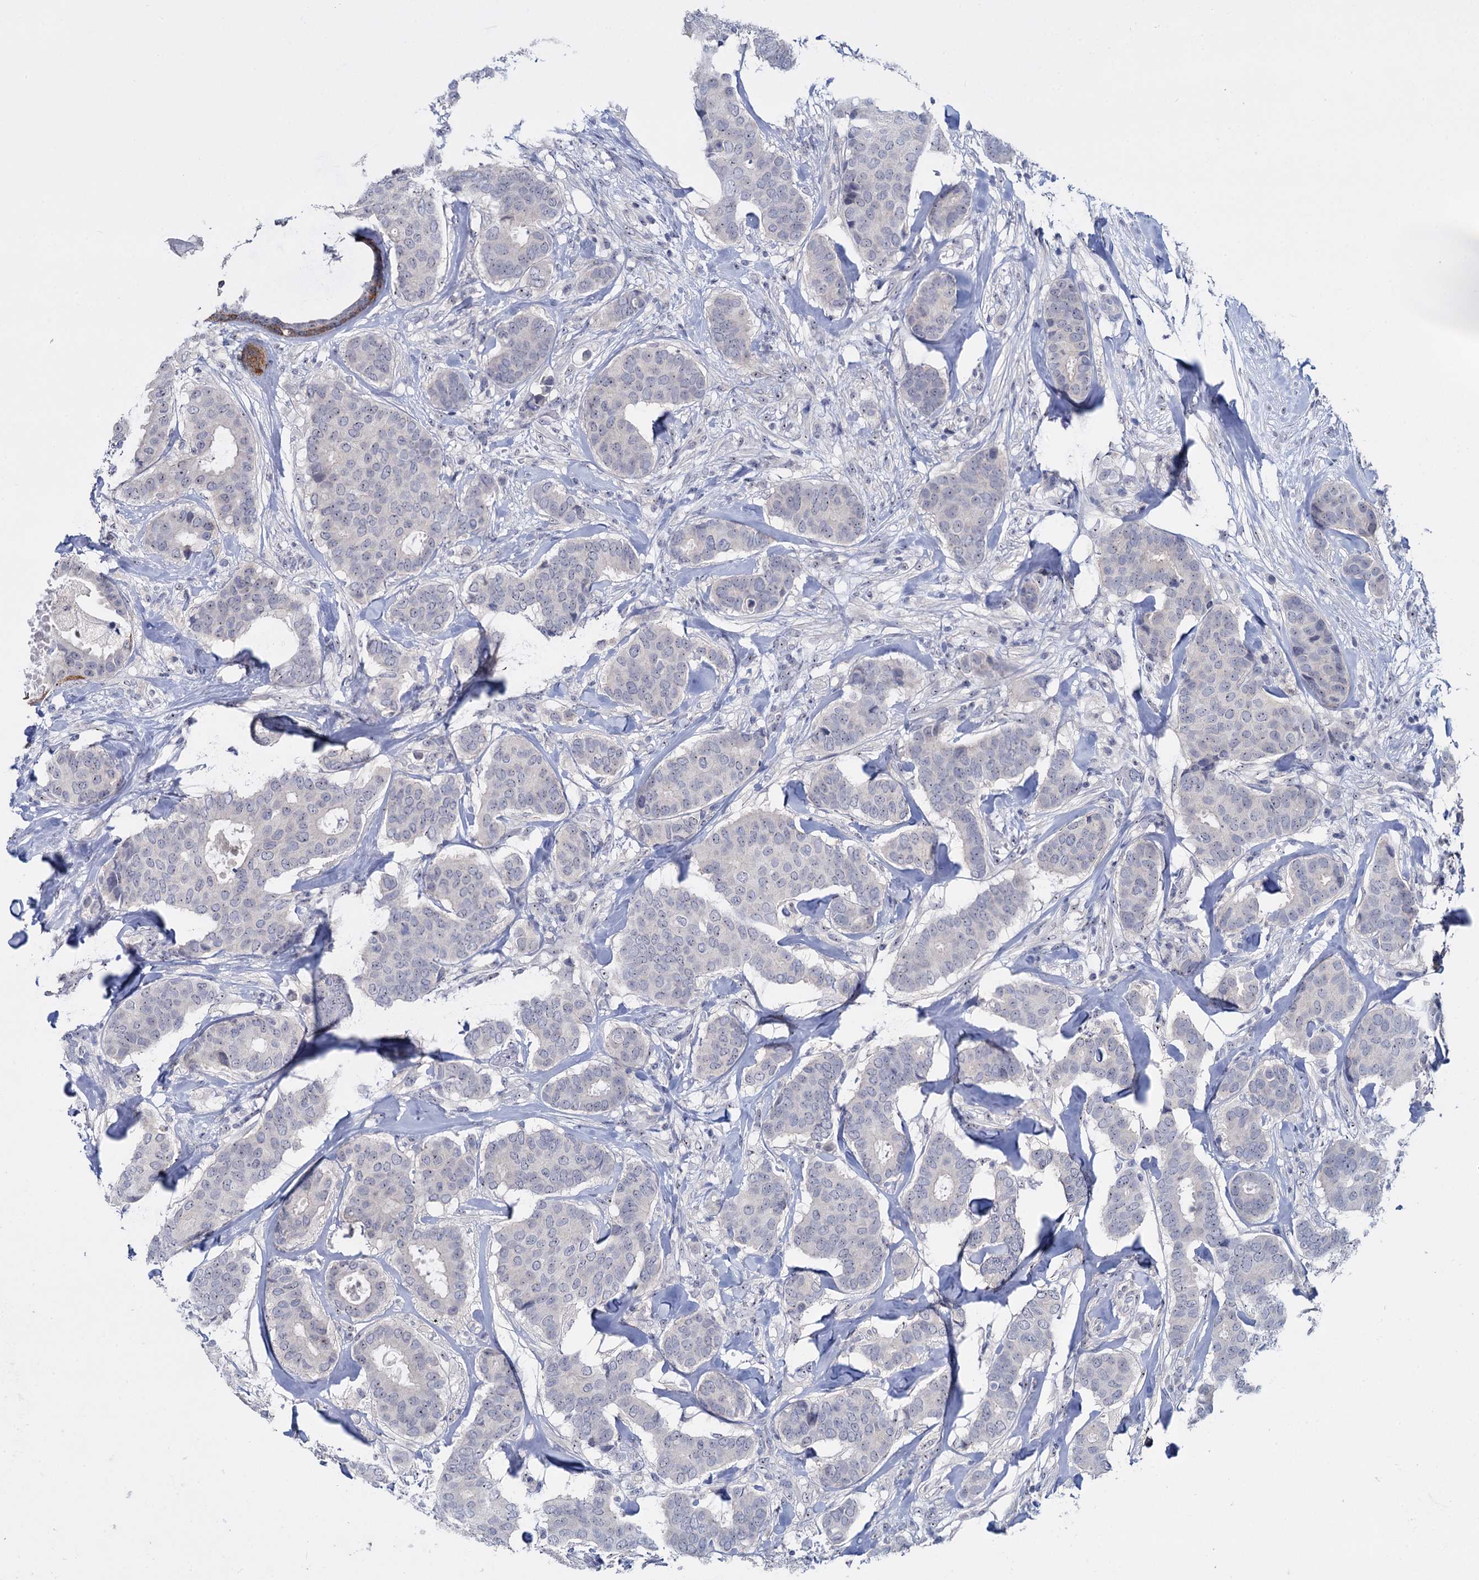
{"staining": {"intensity": "negative", "quantity": "none", "location": "none"}, "tissue": "breast cancer", "cell_type": "Tumor cells", "image_type": "cancer", "snomed": [{"axis": "morphology", "description": "Duct carcinoma"}, {"axis": "topography", "description": "Breast"}], "caption": "Tumor cells are negative for brown protein staining in intraductal carcinoma (breast). The staining was performed using DAB (3,3'-diaminobenzidine) to visualize the protein expression in brown, while the nuclei were stained in blue with hematoxylin (Magnification: 20x).", "gene": "SFN", "patient": {"sex": "female", "age": 75}}